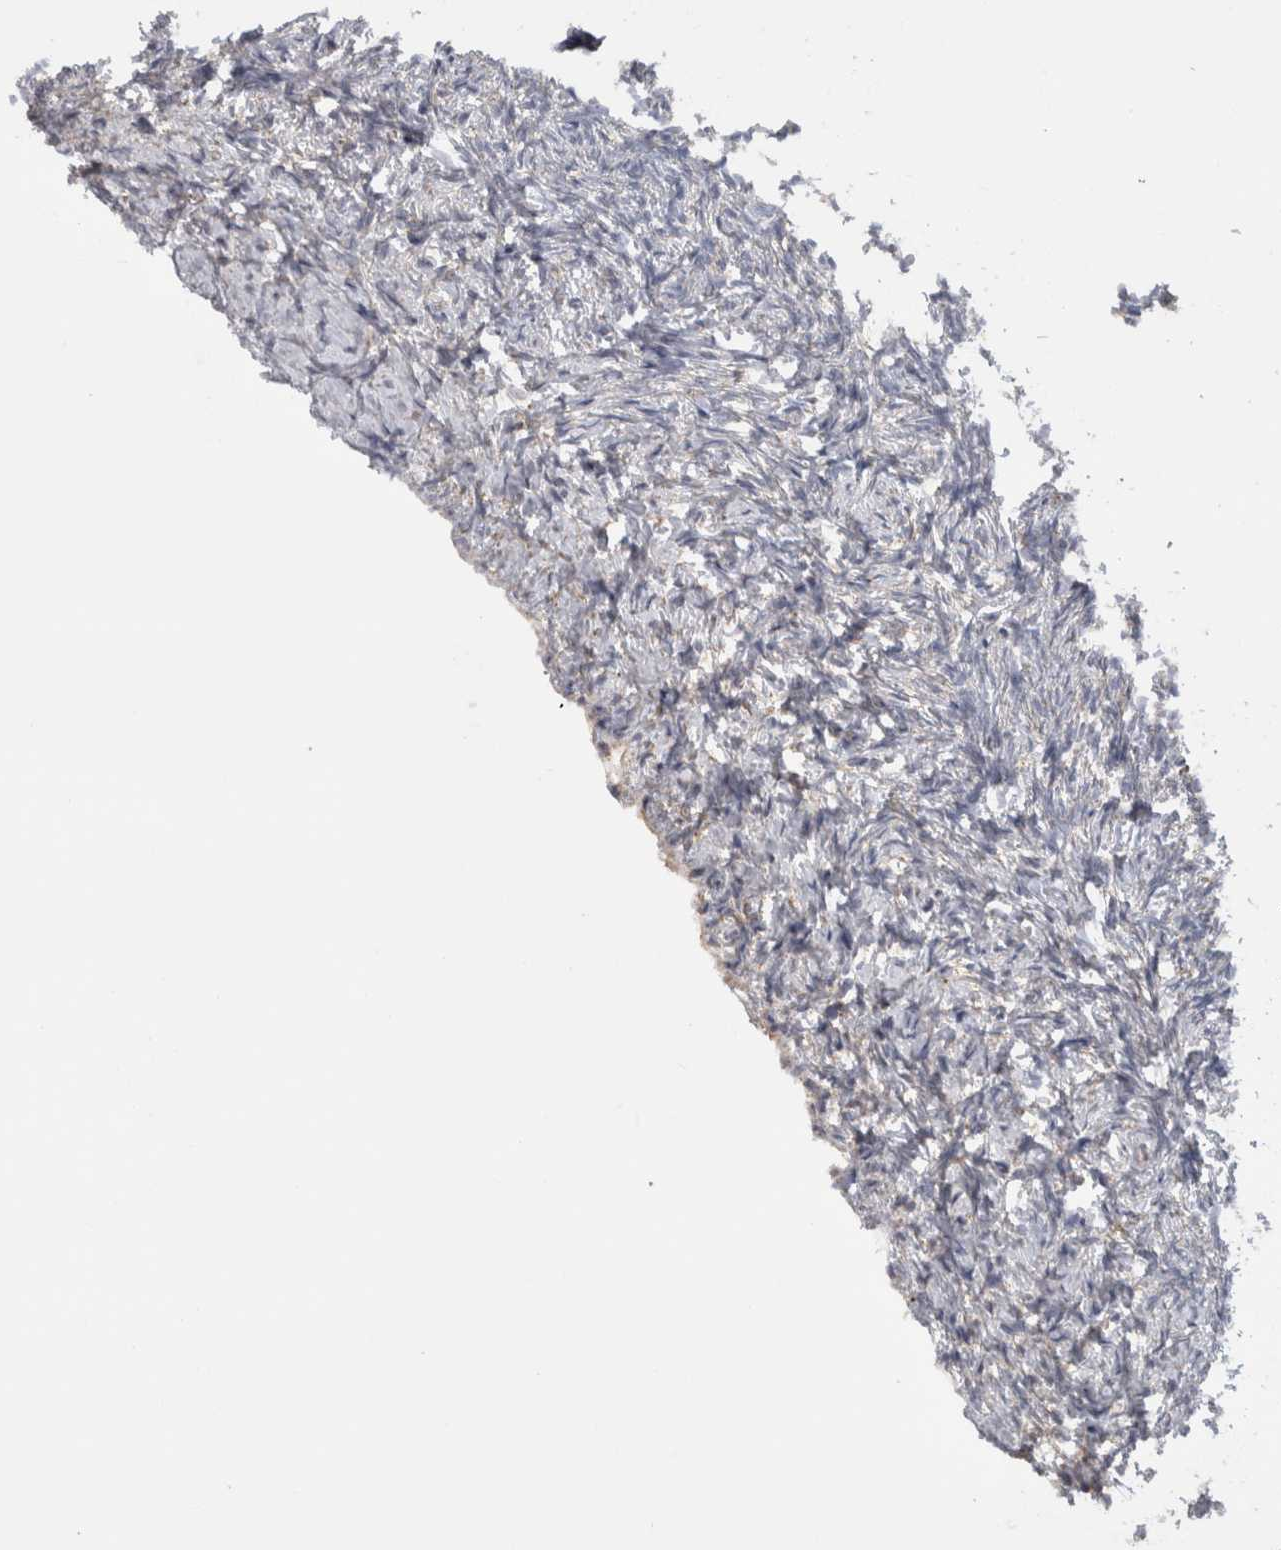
{"staining": {"intensity": "negative", "quantity": "none", "location": "none"}, "tissue": "ovary", "cell_type": "Follicle cells", "image_type": "normal", "snomed": [{"axis": "morphology", "description": "Normal tissue, NOS"}, {"axis": "topography", "description": "Ovary"}], "caption": "Follicle cells show no significant protein staining in unremarkable ovary. (Stains: DAB immunohistochemistry (IHC) with hematoxylin counter stain, Microscopy: brightfield microscopy at high magnification).", "gene": "DHRS4", "patient": {"sex": "female", "age": 41}}